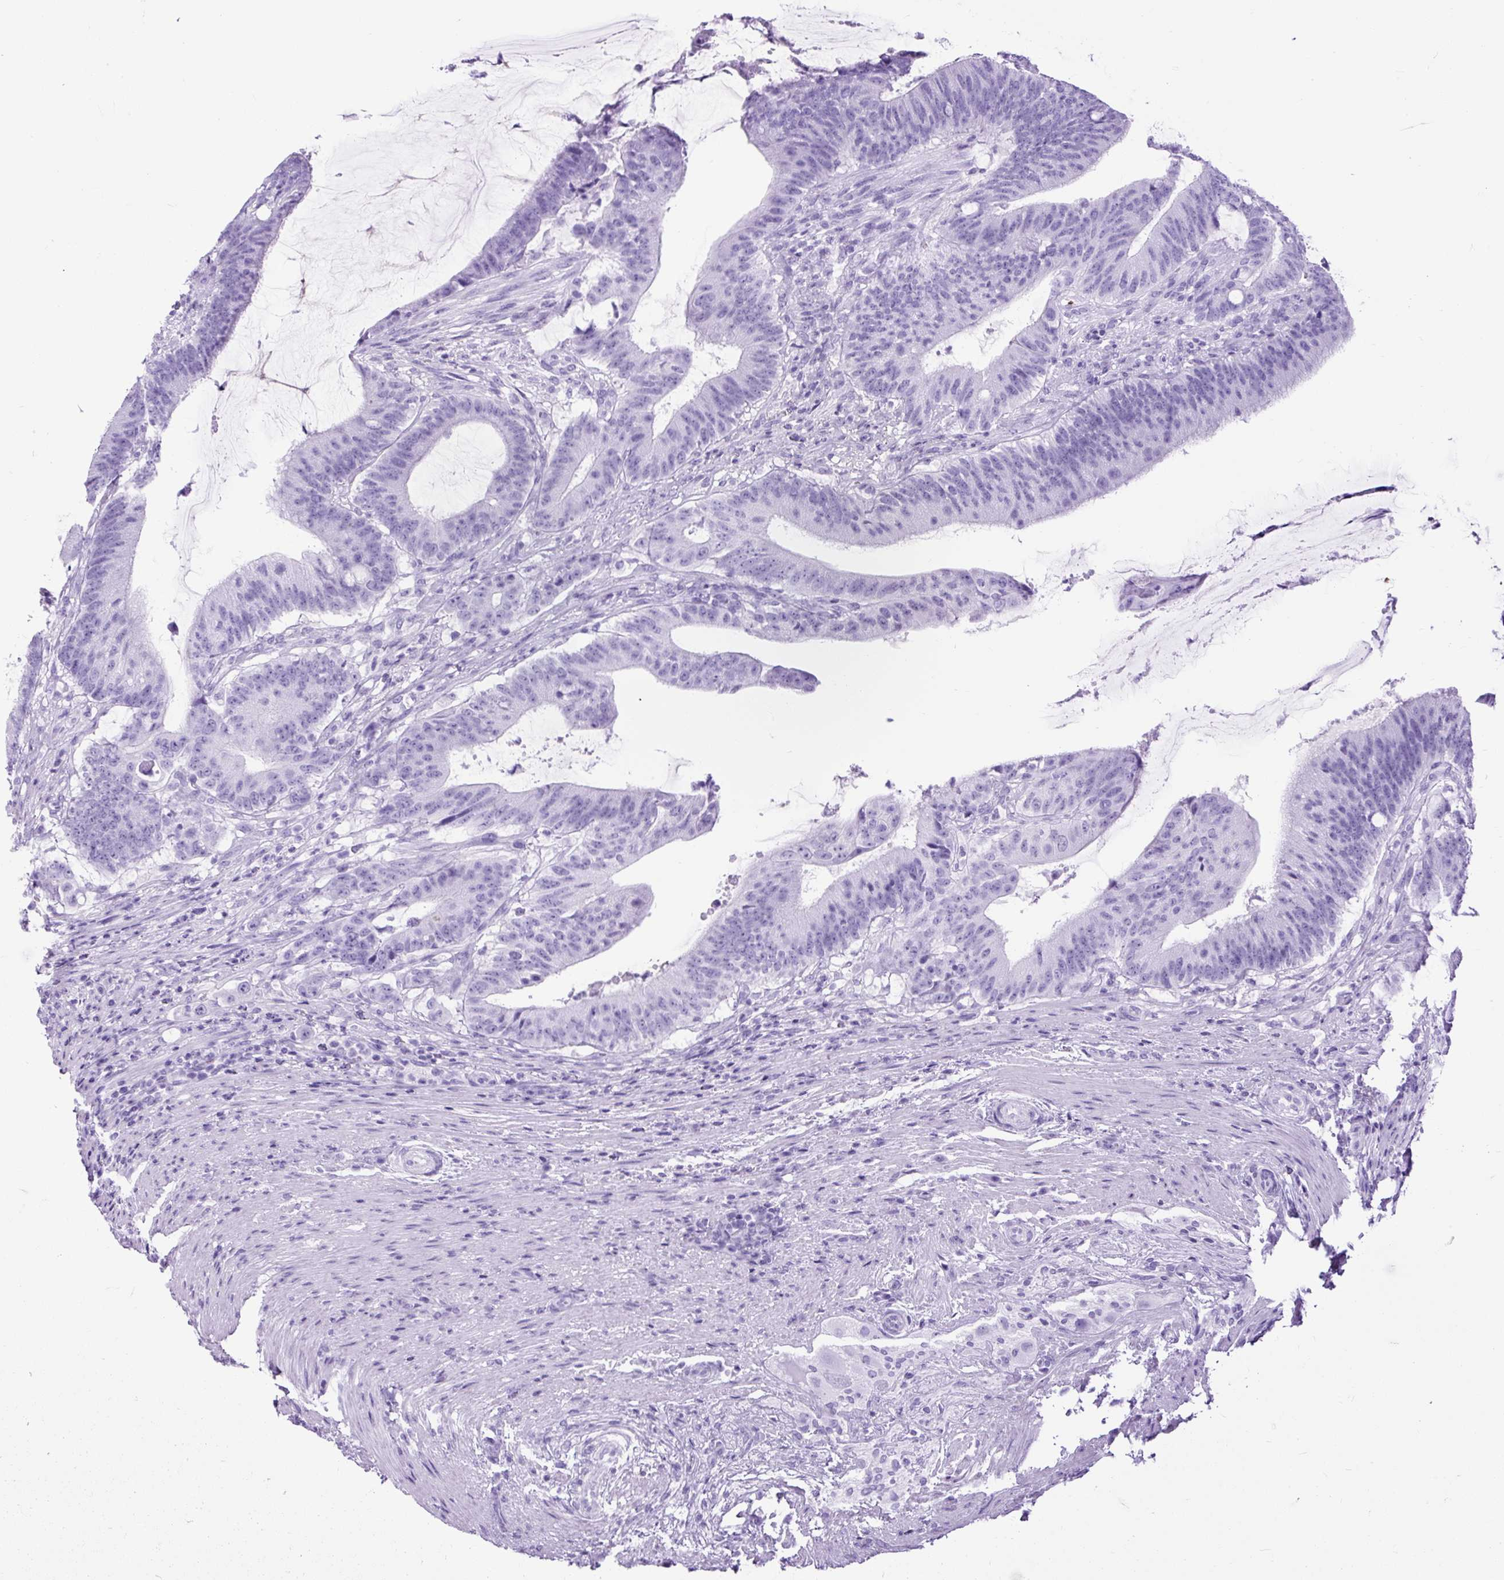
{"staining": {"intensity": "negative", "quantity": "none", "location": "none"}, "tissue": "colorectal cancer", "cell_type": "Tumor cells", "image_type": "cancer", "snomed": [{"axis": "morphology", "description": "Adenocarcinoma, NOS"}, {"axis": "topography", "description": "Colon"}], "caption": "A high-resolution image shows immunohistochemistry (IHC) staining of colorectal adenocarcinoma, which demonstrates no significant expression in tumor cells. The staining is performed using DAB brown chromogen with nuclei counter-stained in using hematoxylin.", "gene": "PDIA2", "patient": {"sex": "female", "age": 43}}